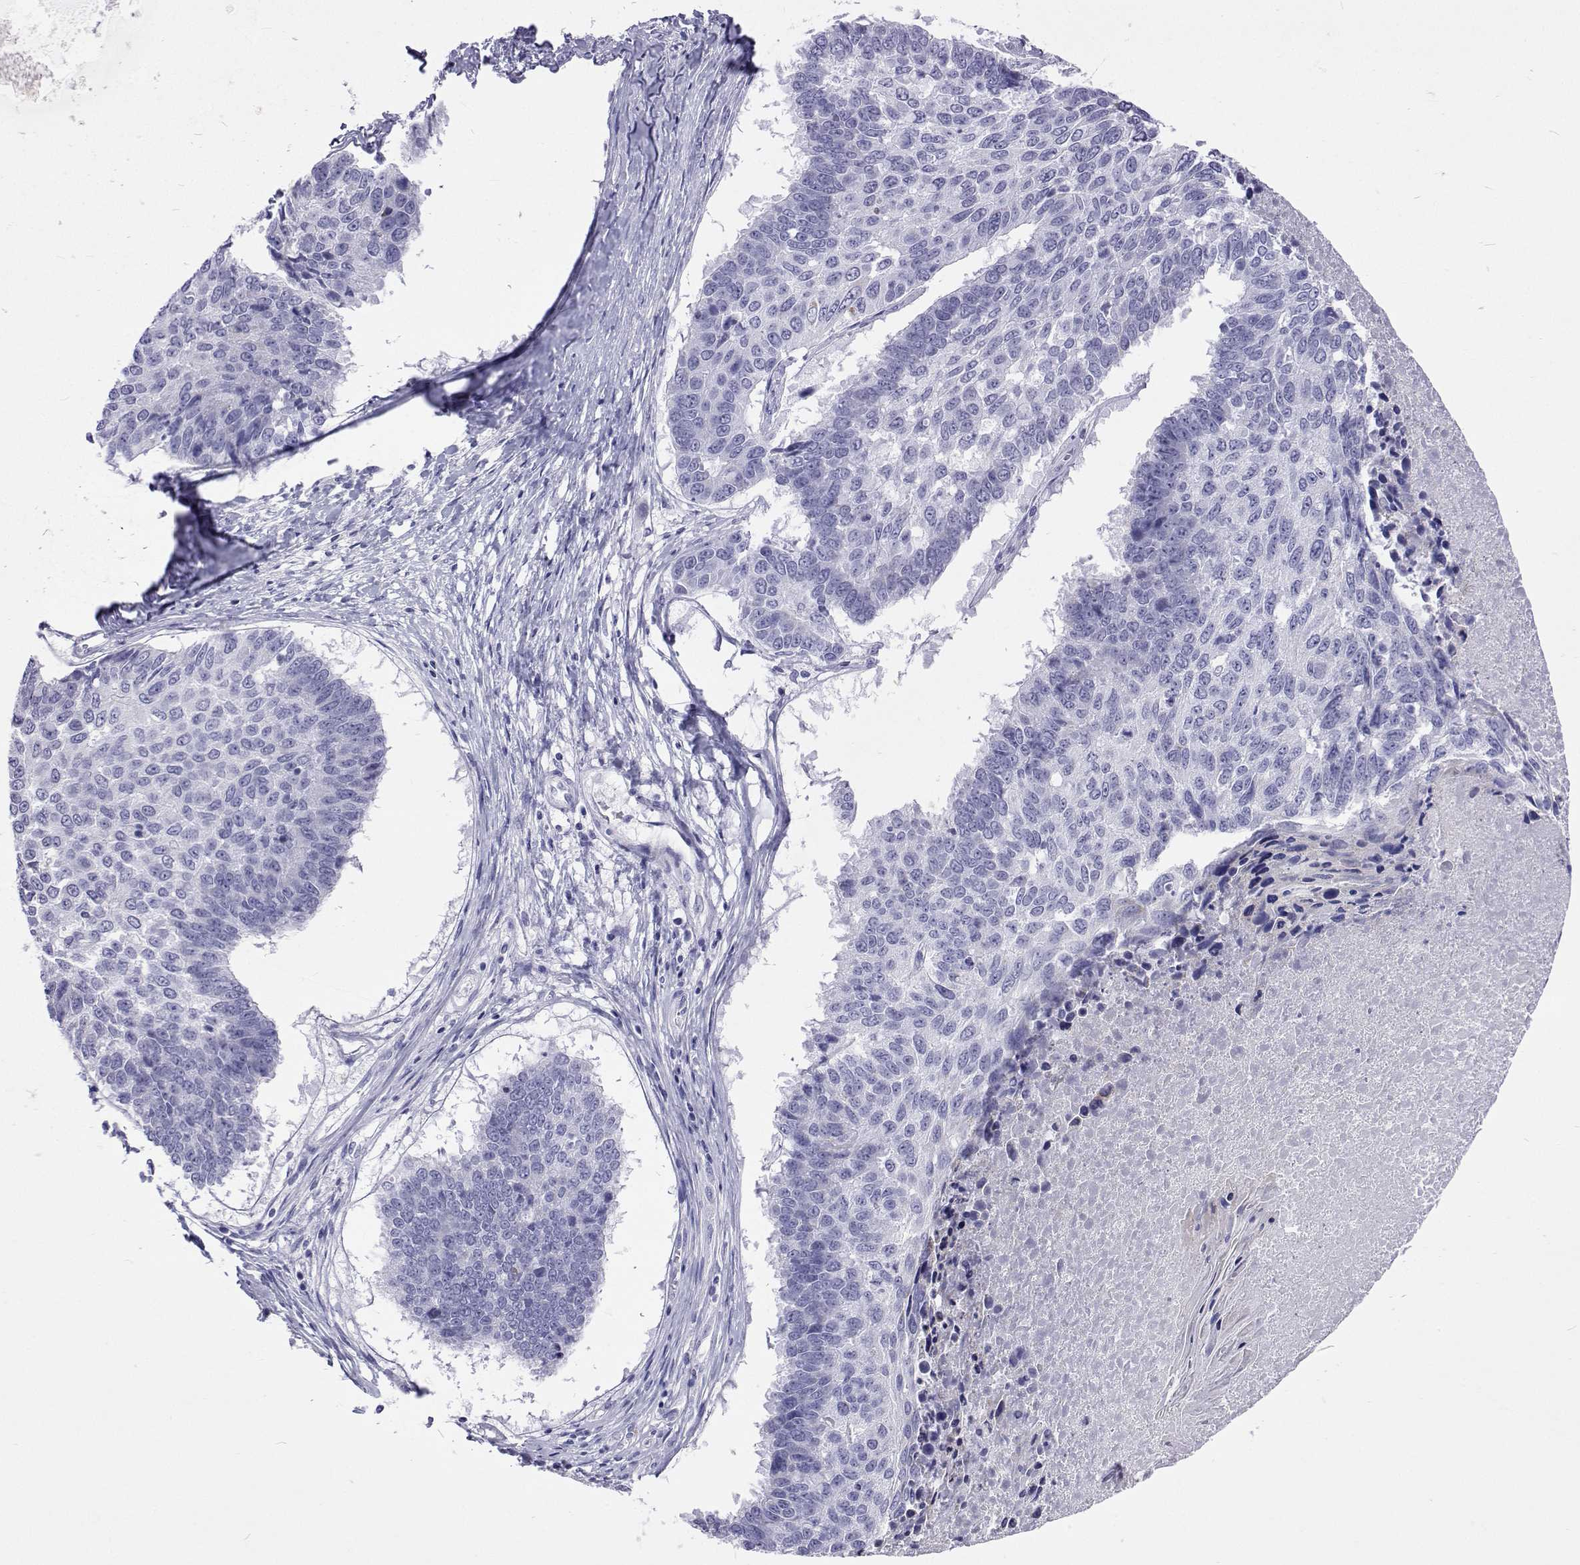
{"staining": {"intensity": "negative", "quantity": "none", "location": "none"}, "tissue": "lung cancer", "cell_type": "Tumor cells", "image_type": "cancer", "snomed": [{"axis": "morphology", "description": "Squamous cell carcinoma, NOS"}, {"axis": "topography", "description": "Lung"}], "caption": "Tumor cells show no significant expression in lung cancer.", "gene": "UMODL1", "patient": {"sex": "male", "age": 73}}